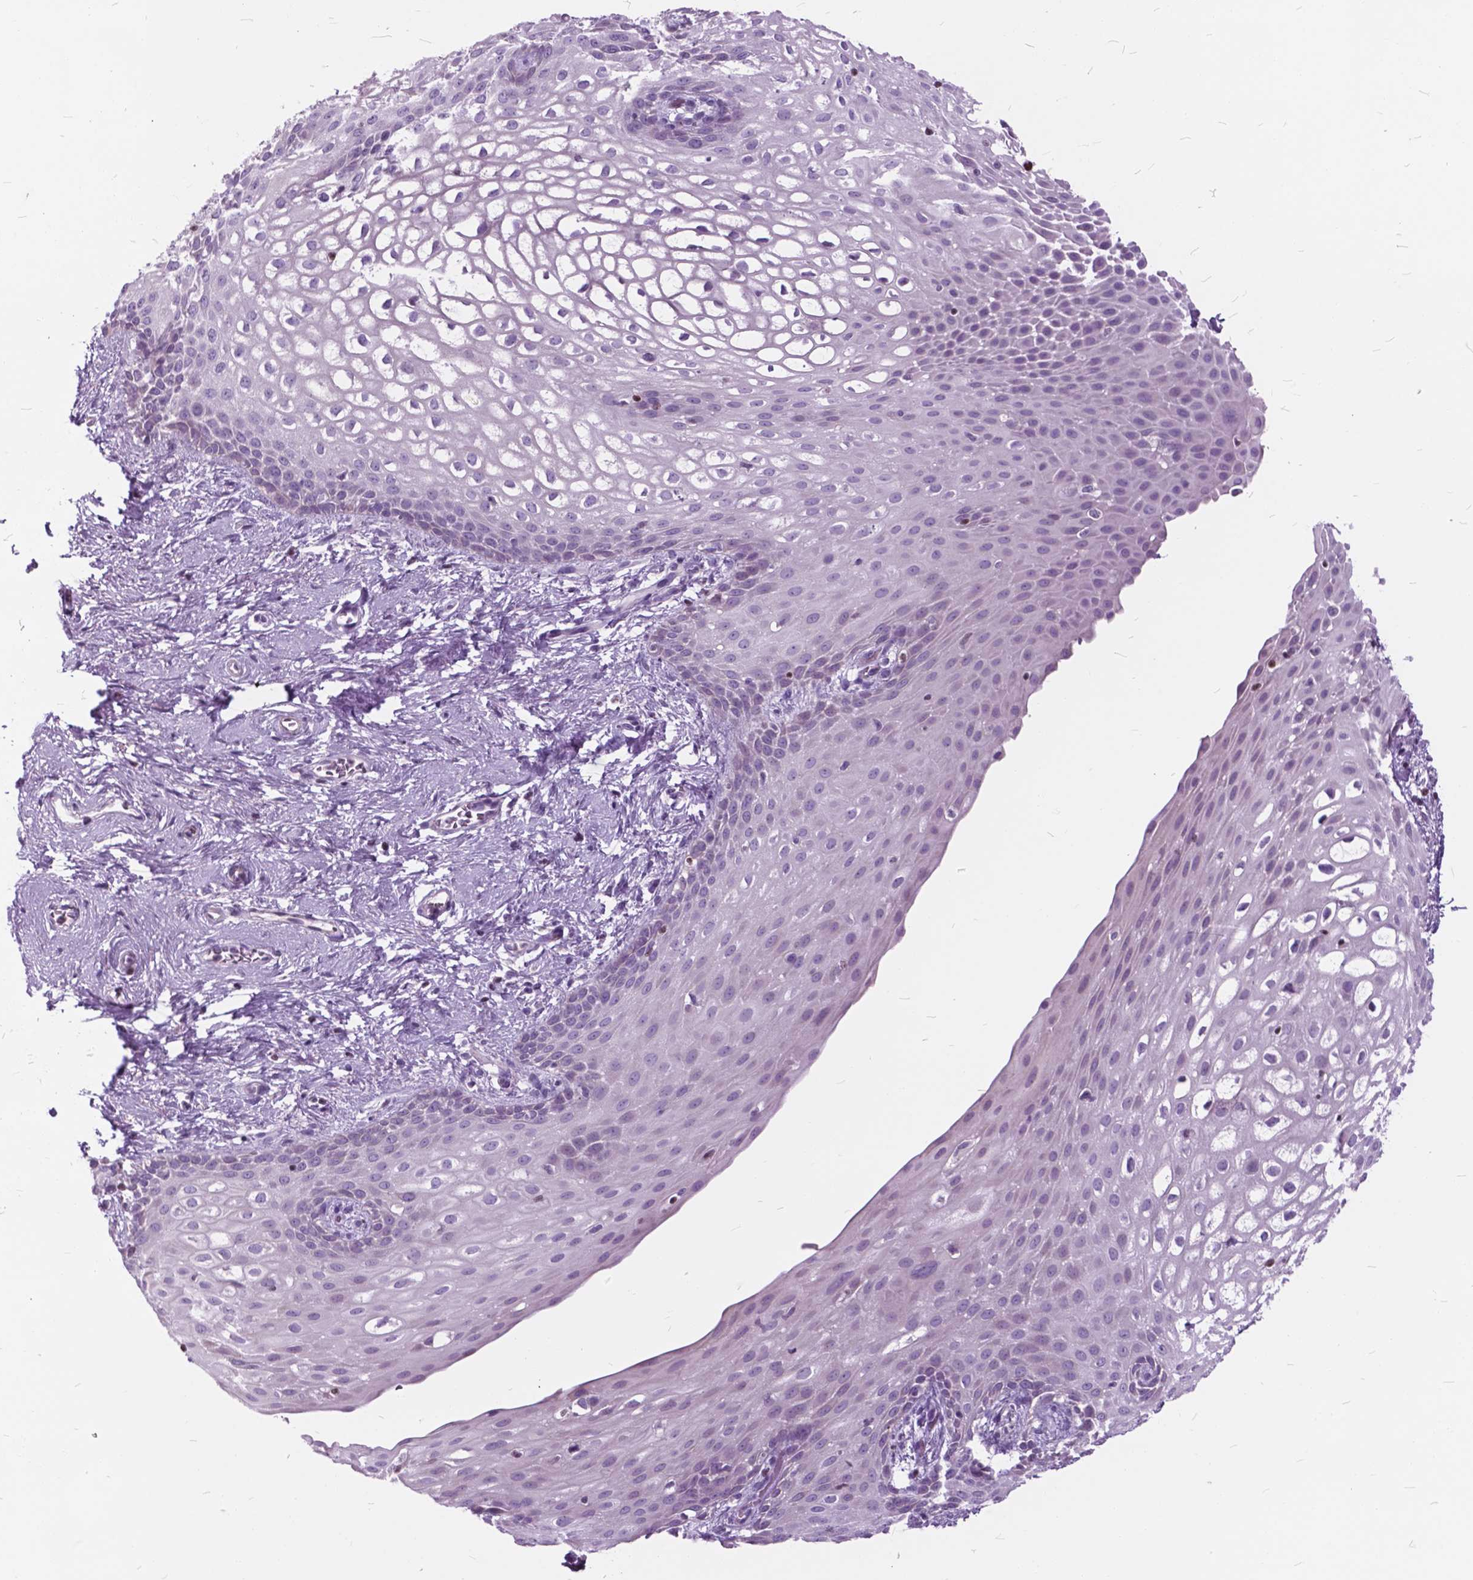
{"staining": {"intensity": "negative", "quantity": "none", "location": "none"}, "tissue": "skin", "cell_type": "Epidermal cells", "image_type": "normal", "snomed": [{"axis": "morphology", "description": "Normal tissue, NOS"}, {"axis": "topography", "description": "Anal"}], "caption": "This is a histopathology image of IHC staining of normal skin, which shows no staining in epidermal cells.", "gene": "SP140", "patient": {"sex": "female", "age": 46}}